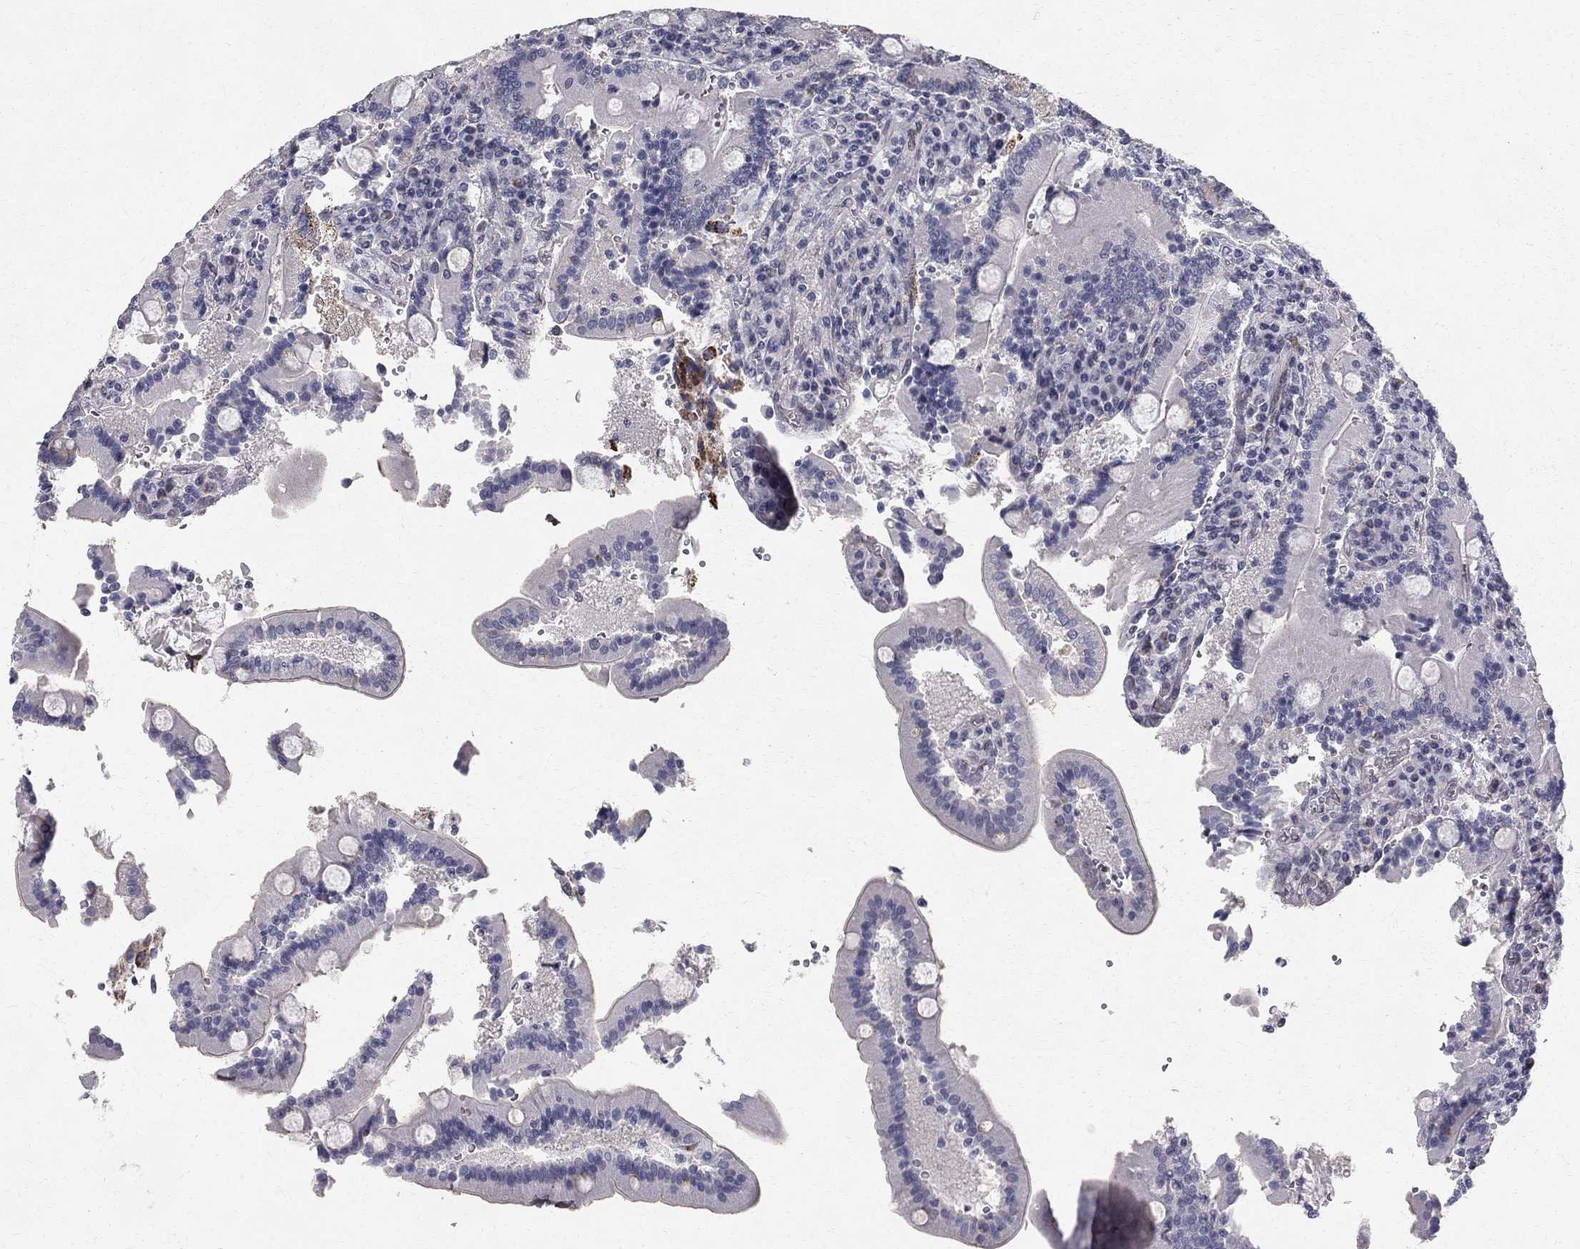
{"staining": {"intensity": "negative", "quantity": "none", "location": "none"}, "tissue": "duodenum", "cell_type": "Glandular cells", "image_type": "normal", "snomed": [{"axis": "morphology", "description": "Normal tissue, NOS"}, {"axis": "topography", "description": "Duodenum"}], "caption": "Immunohistochemistry of benign duodenum shows no expression in glandular cells. (DAB (3,3'-diaminobenzidine) immunohistochemistry with hematoxylin counter stain).", "gene": "CLIC6", "patient": {"sex": "female", "age": 62}}